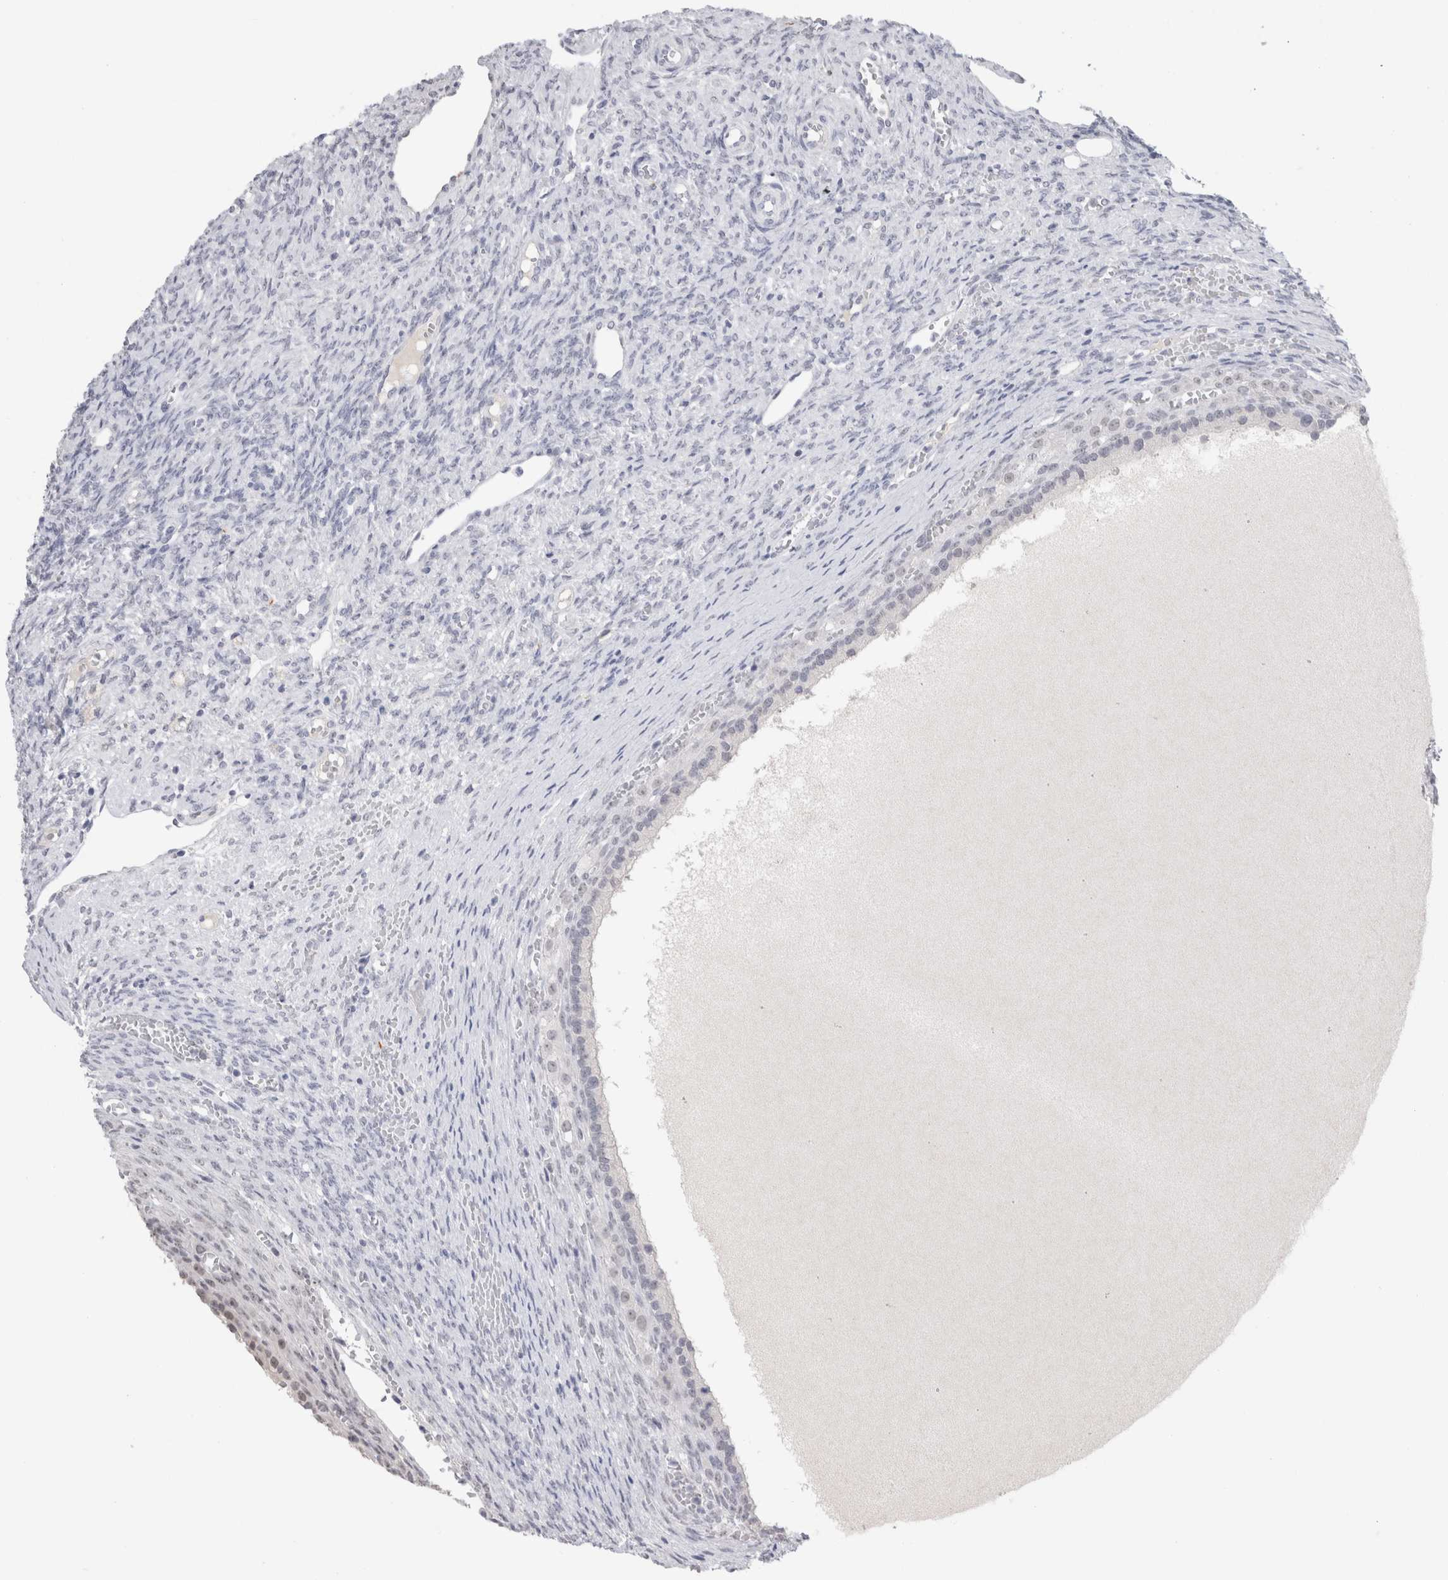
{"staining": {"intensity": "negative", "quantity": "none", "location": "none"}, "tissue": "ovary", "cell_type": "Follicle cells", "image_type": "normal", "snomed": [{"axis": "morphology", "description": "Normal tissue, NOS"}, {"axis": "topography", "description": "Ovary"}], "caption": "Follicle cells are negative for brown protein staining in normal ovary. Nuclei are stained in blue.", "gene": "CADM3", "patient": {"sex": "female", "age": 41}}